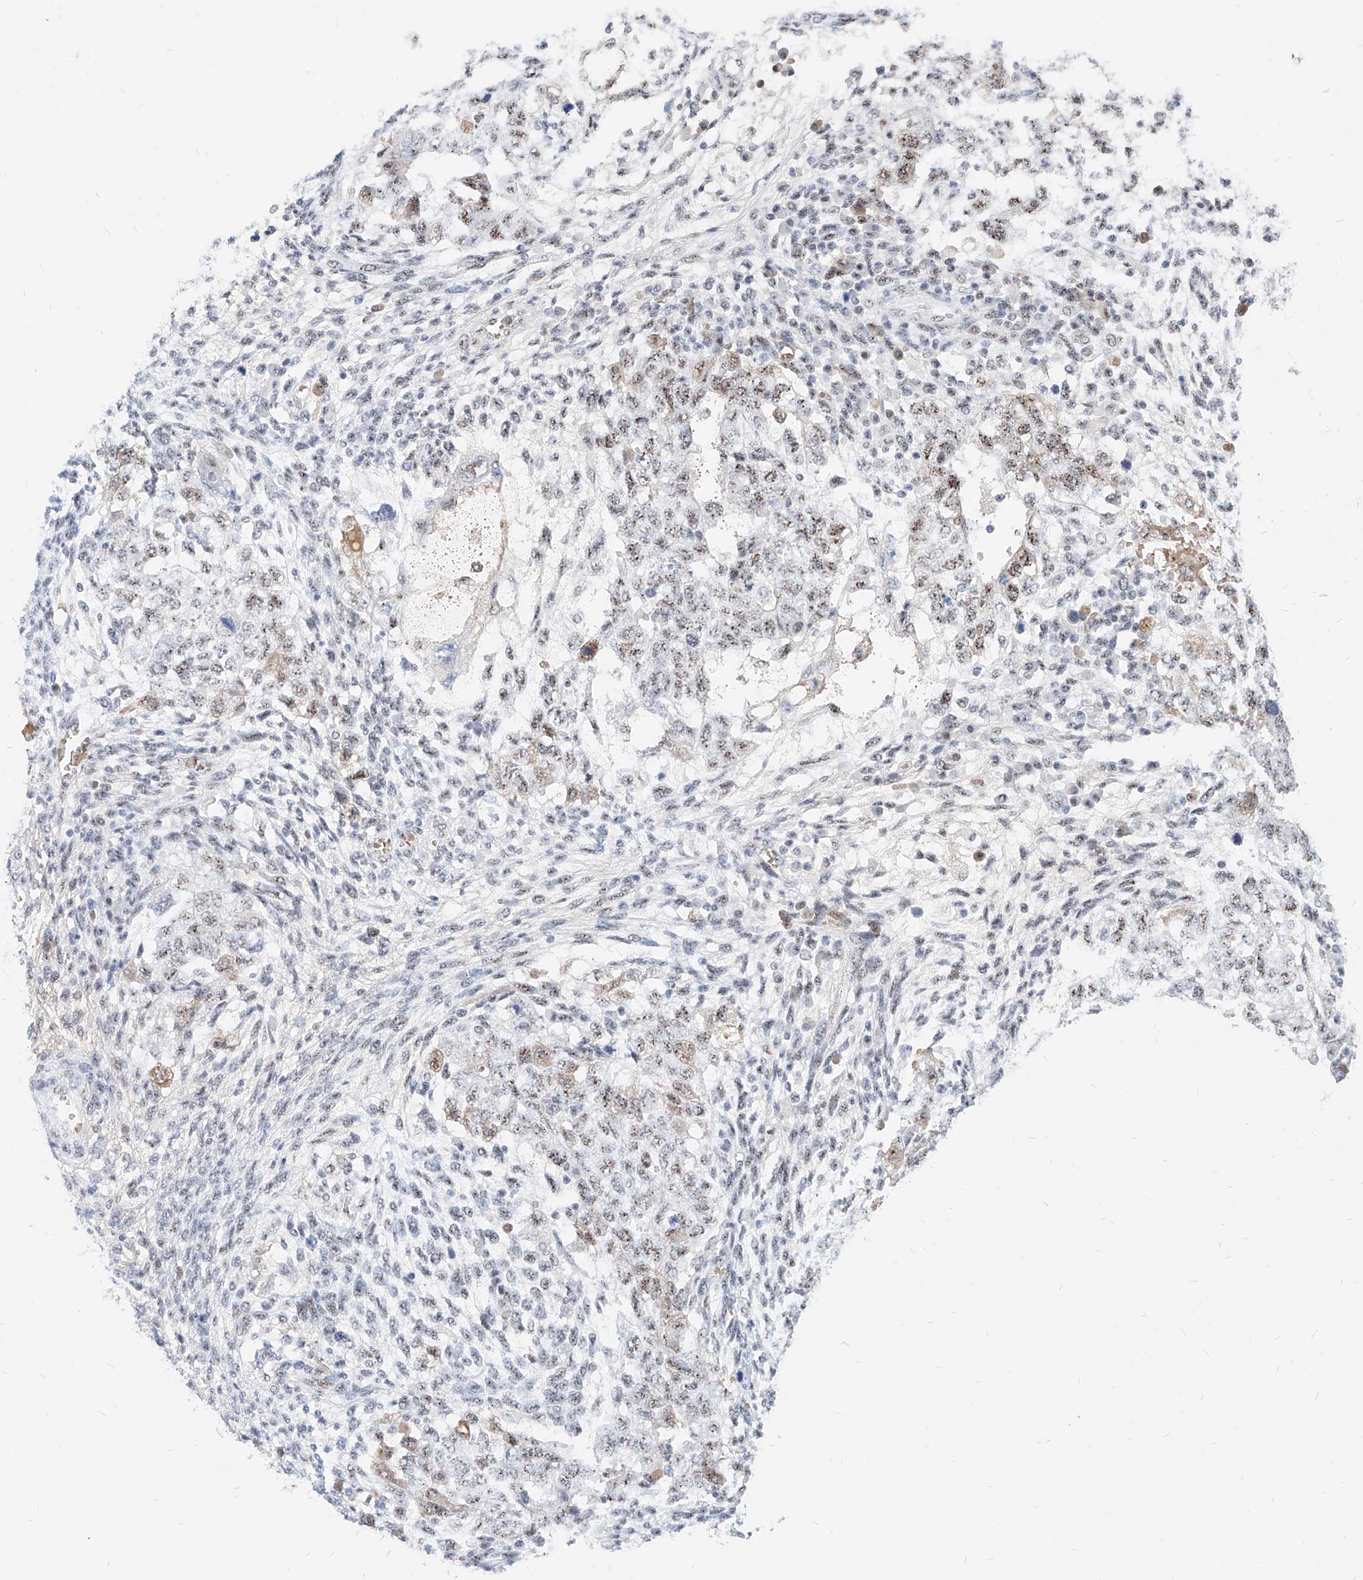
{"staining": {"intensity": "weak", "quantity": ">75%", "location": "nuclear"}, "tissue": "testis cancer", "cell_type": "Tumor cells", "image_type": "cancer", "snomed": [{"axis": "morphology", "description": "Normal tissue, NOS"}, {"axis": "morphology", "description": "Carcinoma, Embryonal, NOS"}, {"axis": "topography", "description": "Testis"}], "caption": "Immunohistochemistry (IHC) histopathology image of testis cancer (embryonal carcinoma) stained for a protein (brown), which demonstrates low levels of weak nuclear positivity in about >75% of tumor cells.", "gene": "ZFP42", "patient": {"sex": "male", "age": 36}}